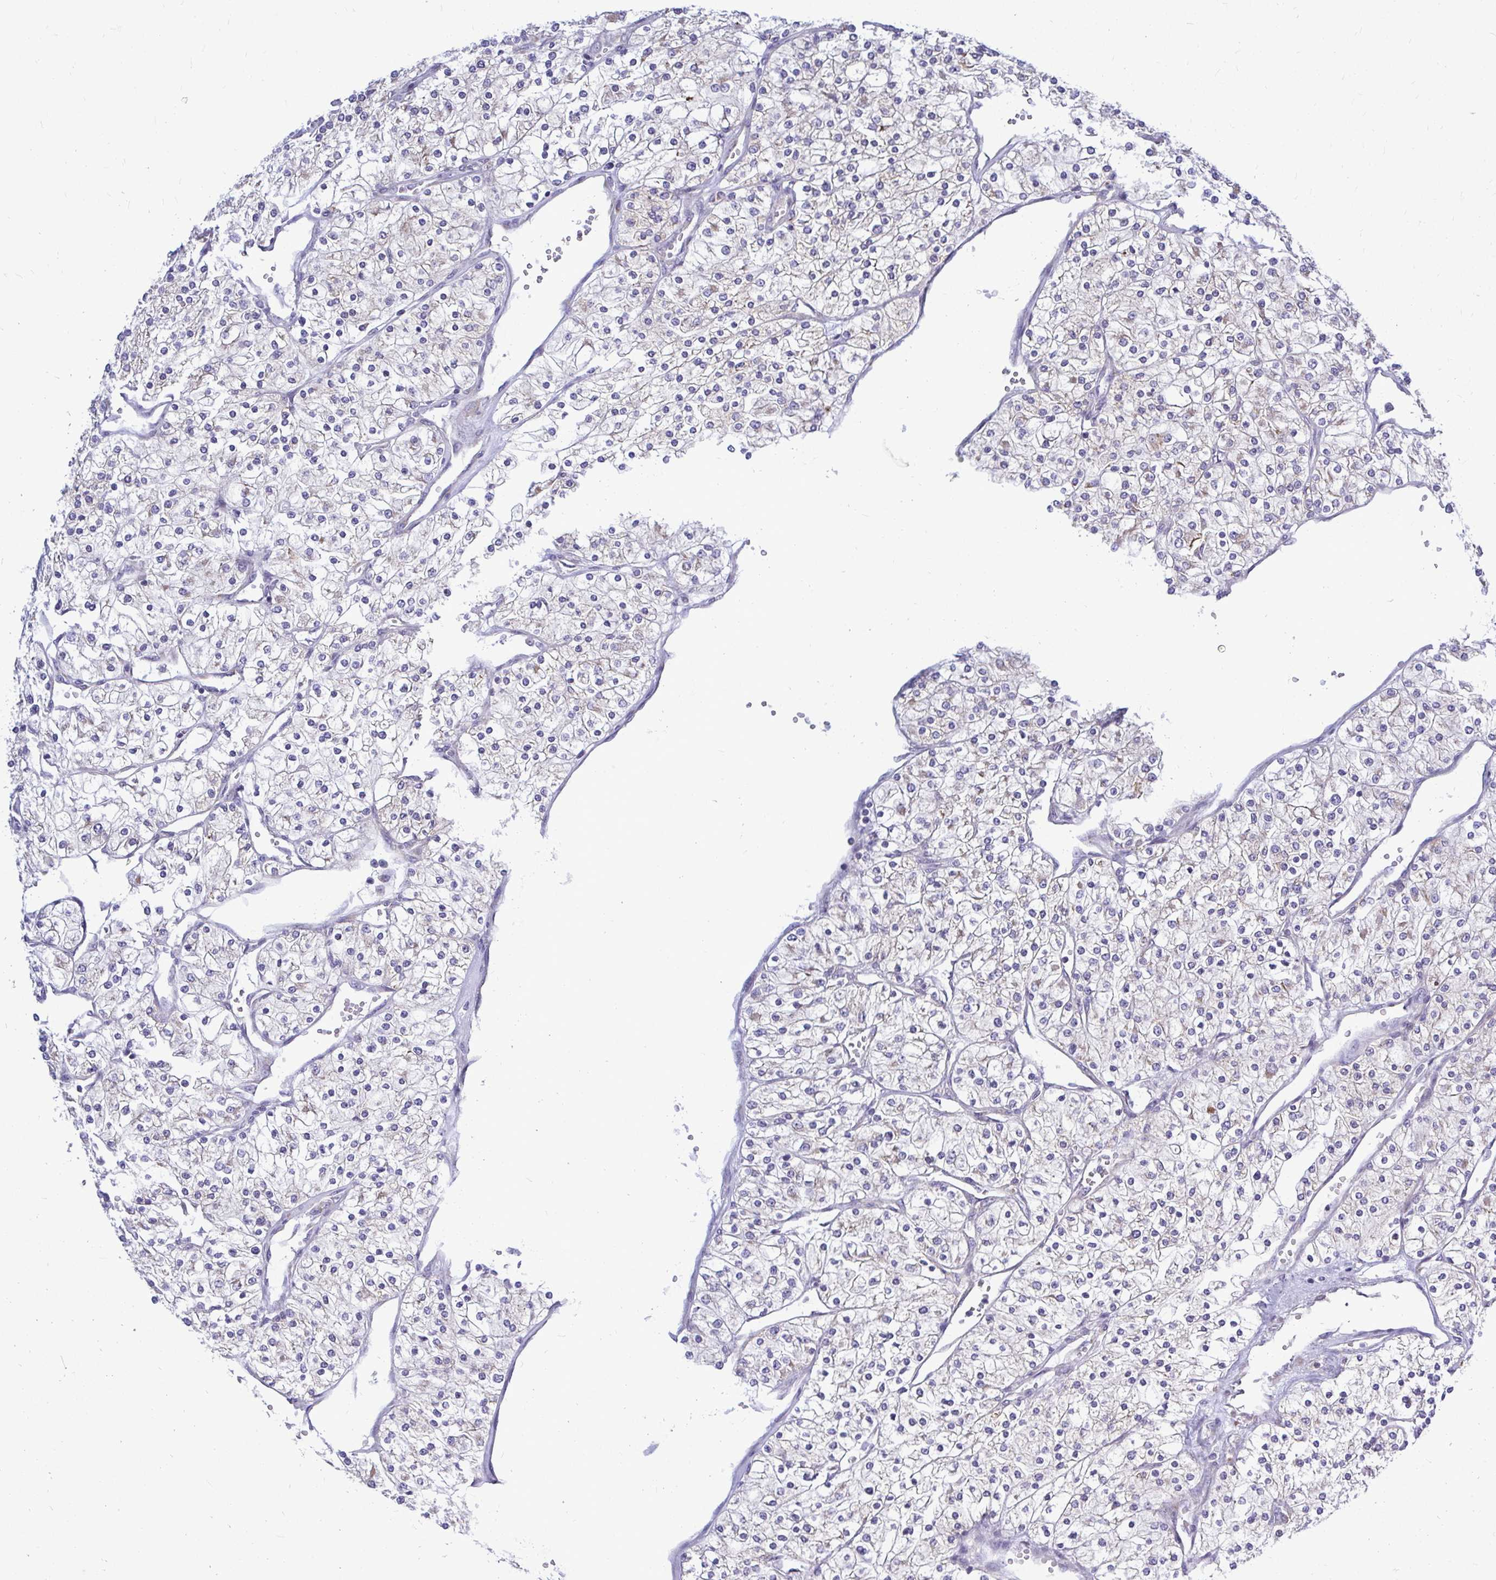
{"staining": {"intensity": "negative", "quantity": "none", "location": "none"}, "tissue": "renal cancer", "cell_type": "Tumor cells", "image_type": "cancer", "snomed": [{"axis": "morphology", "description": "Adenocarcinoma, NOS"}, {"axis": "topography", "description": "Kidney"}], "caption": "IHC of adenocarcinoma (renal) shows no positivity in tumor cells. Brightfield microscopy of immunohistochemistry stained with DAB (3,3'-diaminobenzidine) (brown) and hematoxylin (blue), captured at high magnification.", "gene": "FMR1", "patient": {"sex": "male", "age": 80}}